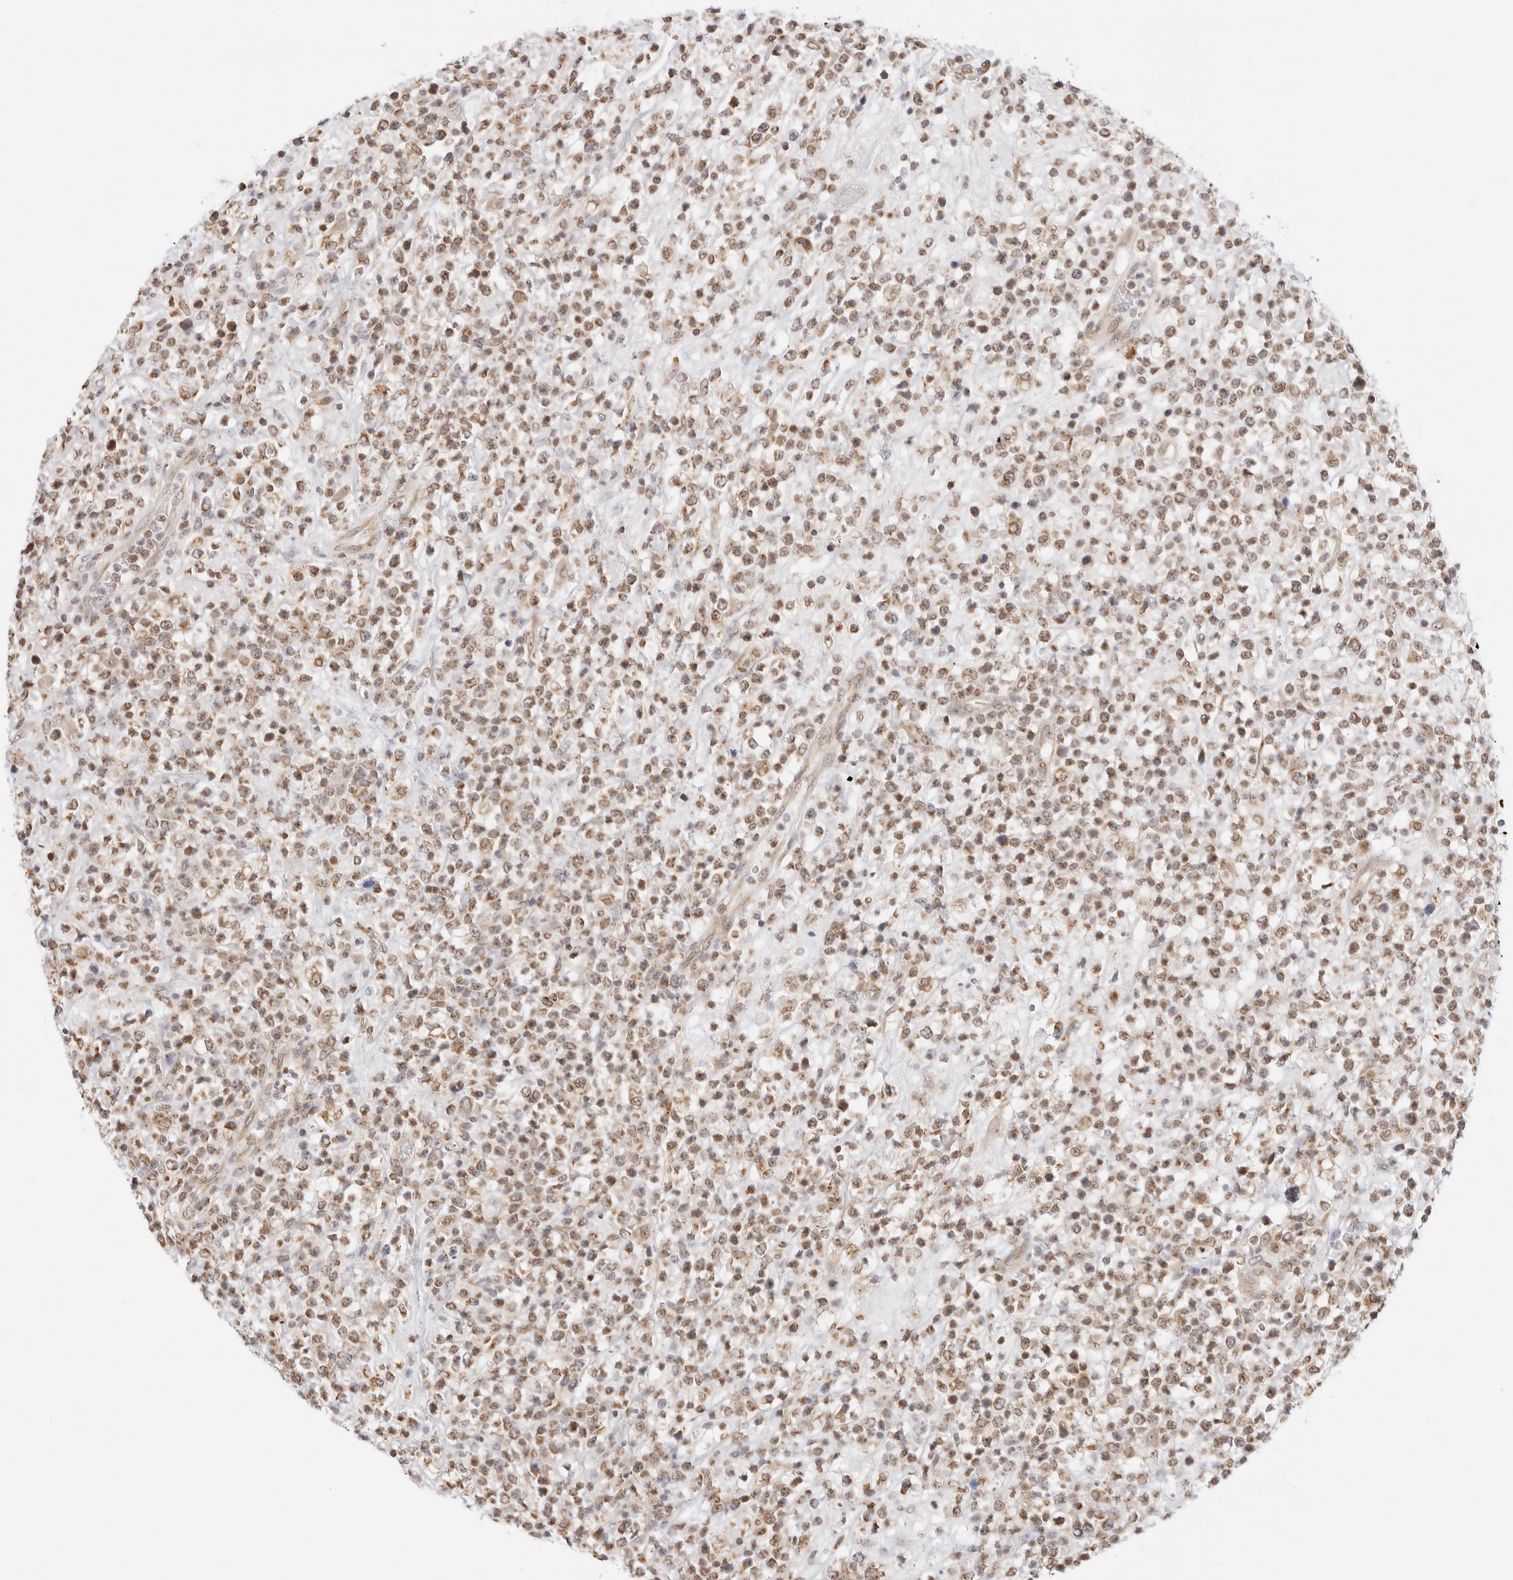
{"staining": {"intensity": "moderate", "quantity": ">75%", "location": "cytoplasmic/membranous,nuclear"}, "tissue": "lymphoma", "cell_type": "Tumor cells", "image_type": "cancer", "snomed": [{"axis": "morphology", "description": "Malignant lymphoma, non-Hodgkin's type, High grade"}, {"axis": "topography", "description": "Colon"}], "caption": "Lymphoma tissue shows moderate cytoplasmic/membranous and nuclear staining in approximately >75% of tumor cells", "gene": "GORAB", "patient": {"sex": "female", "age": 53}}